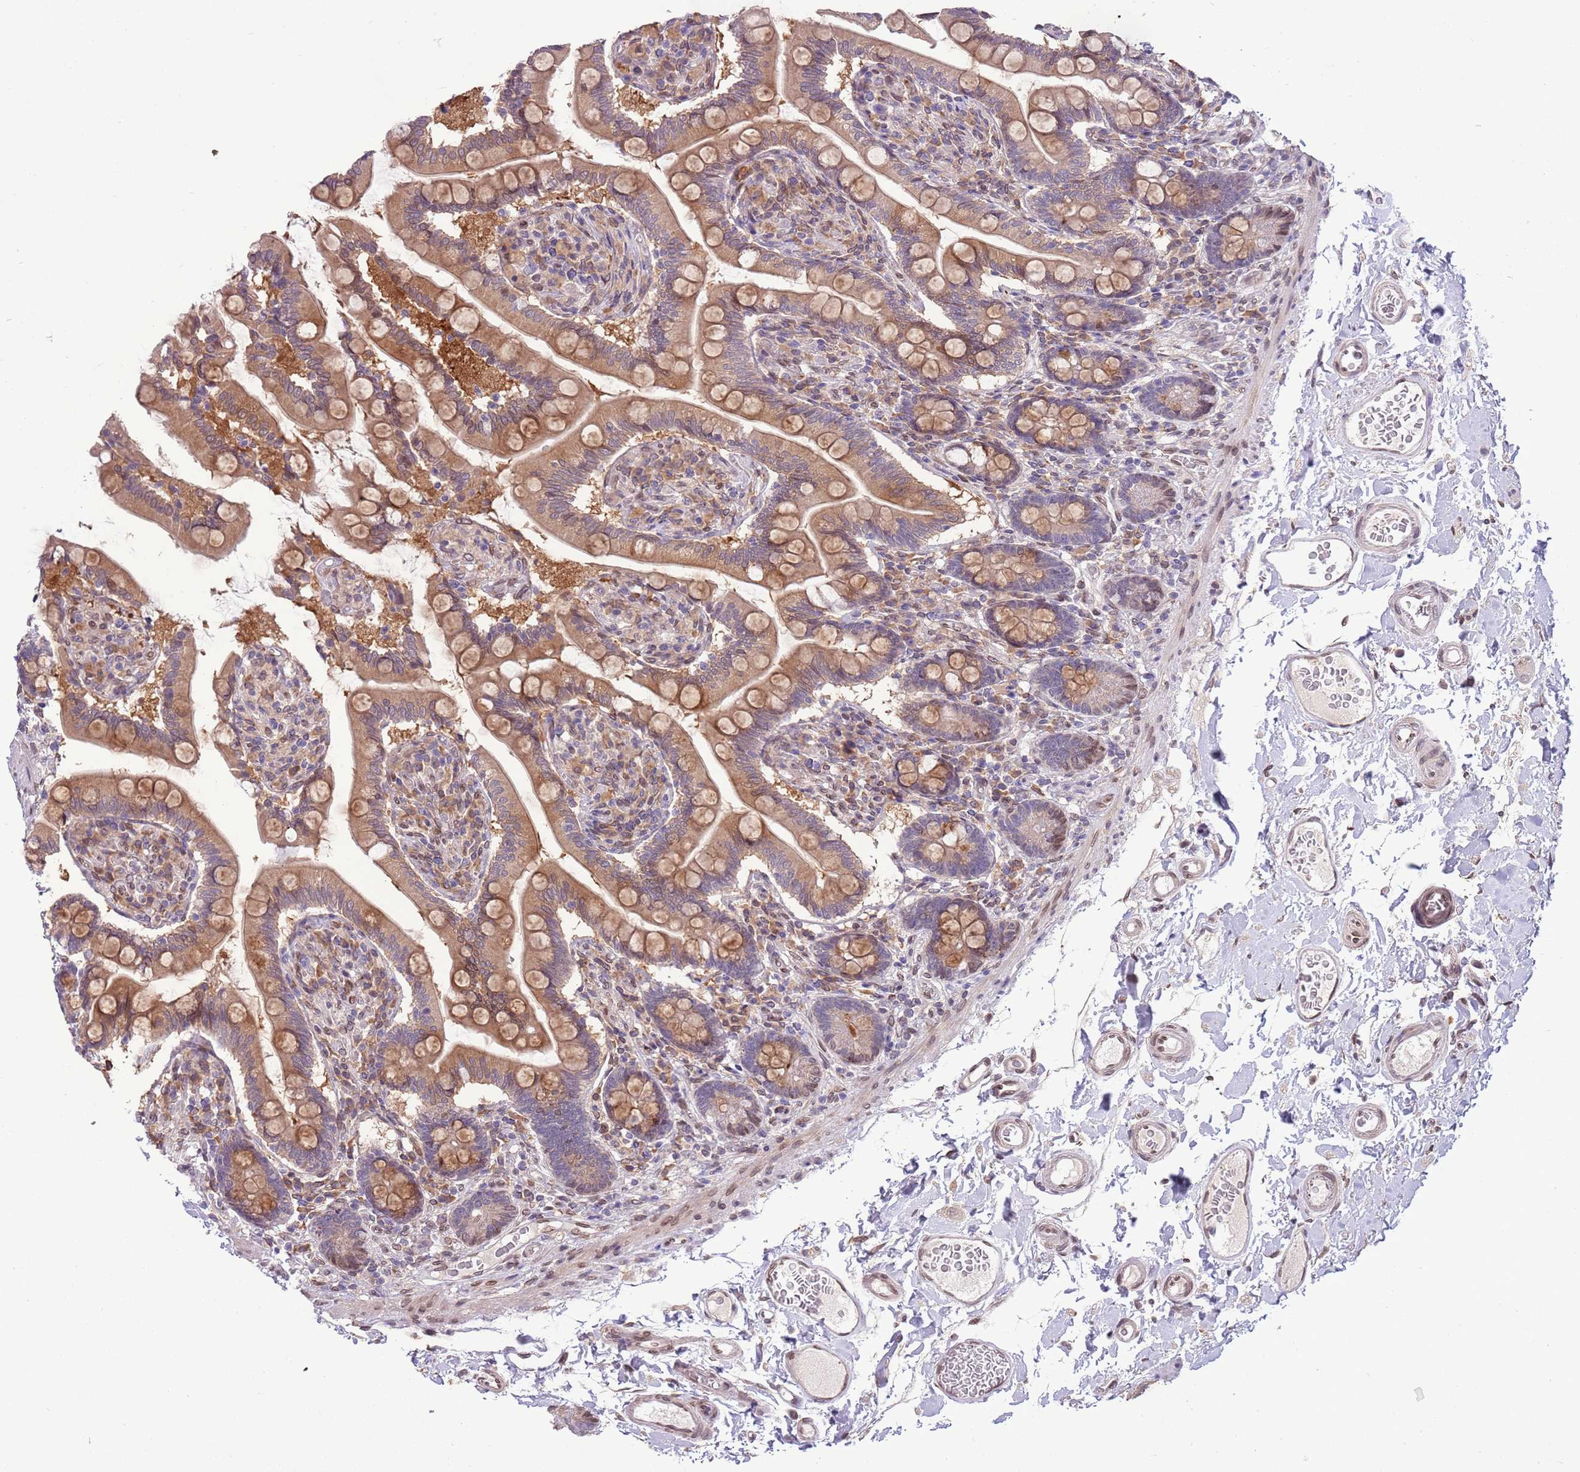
{"staining": {"intensity": "moderate", "quantity": ">75%", "location": "cytoplasmic/membranous"}, "tissue": "small intestine", "cell_type": "Glandular cells", "image_type": "normal", "snomed": [{"axis": "morphology", "description": "Normal tissue, NOS"}, {"axis": "topography", "description": "Small intestine"}], "caption": "The immunohistochemical stain highlights moderate cytoplasmic/membranous expression in glandular cells of benign small intestine.", "gene": "ZNF665", "patient": {"sex": "female", "age": 64}}